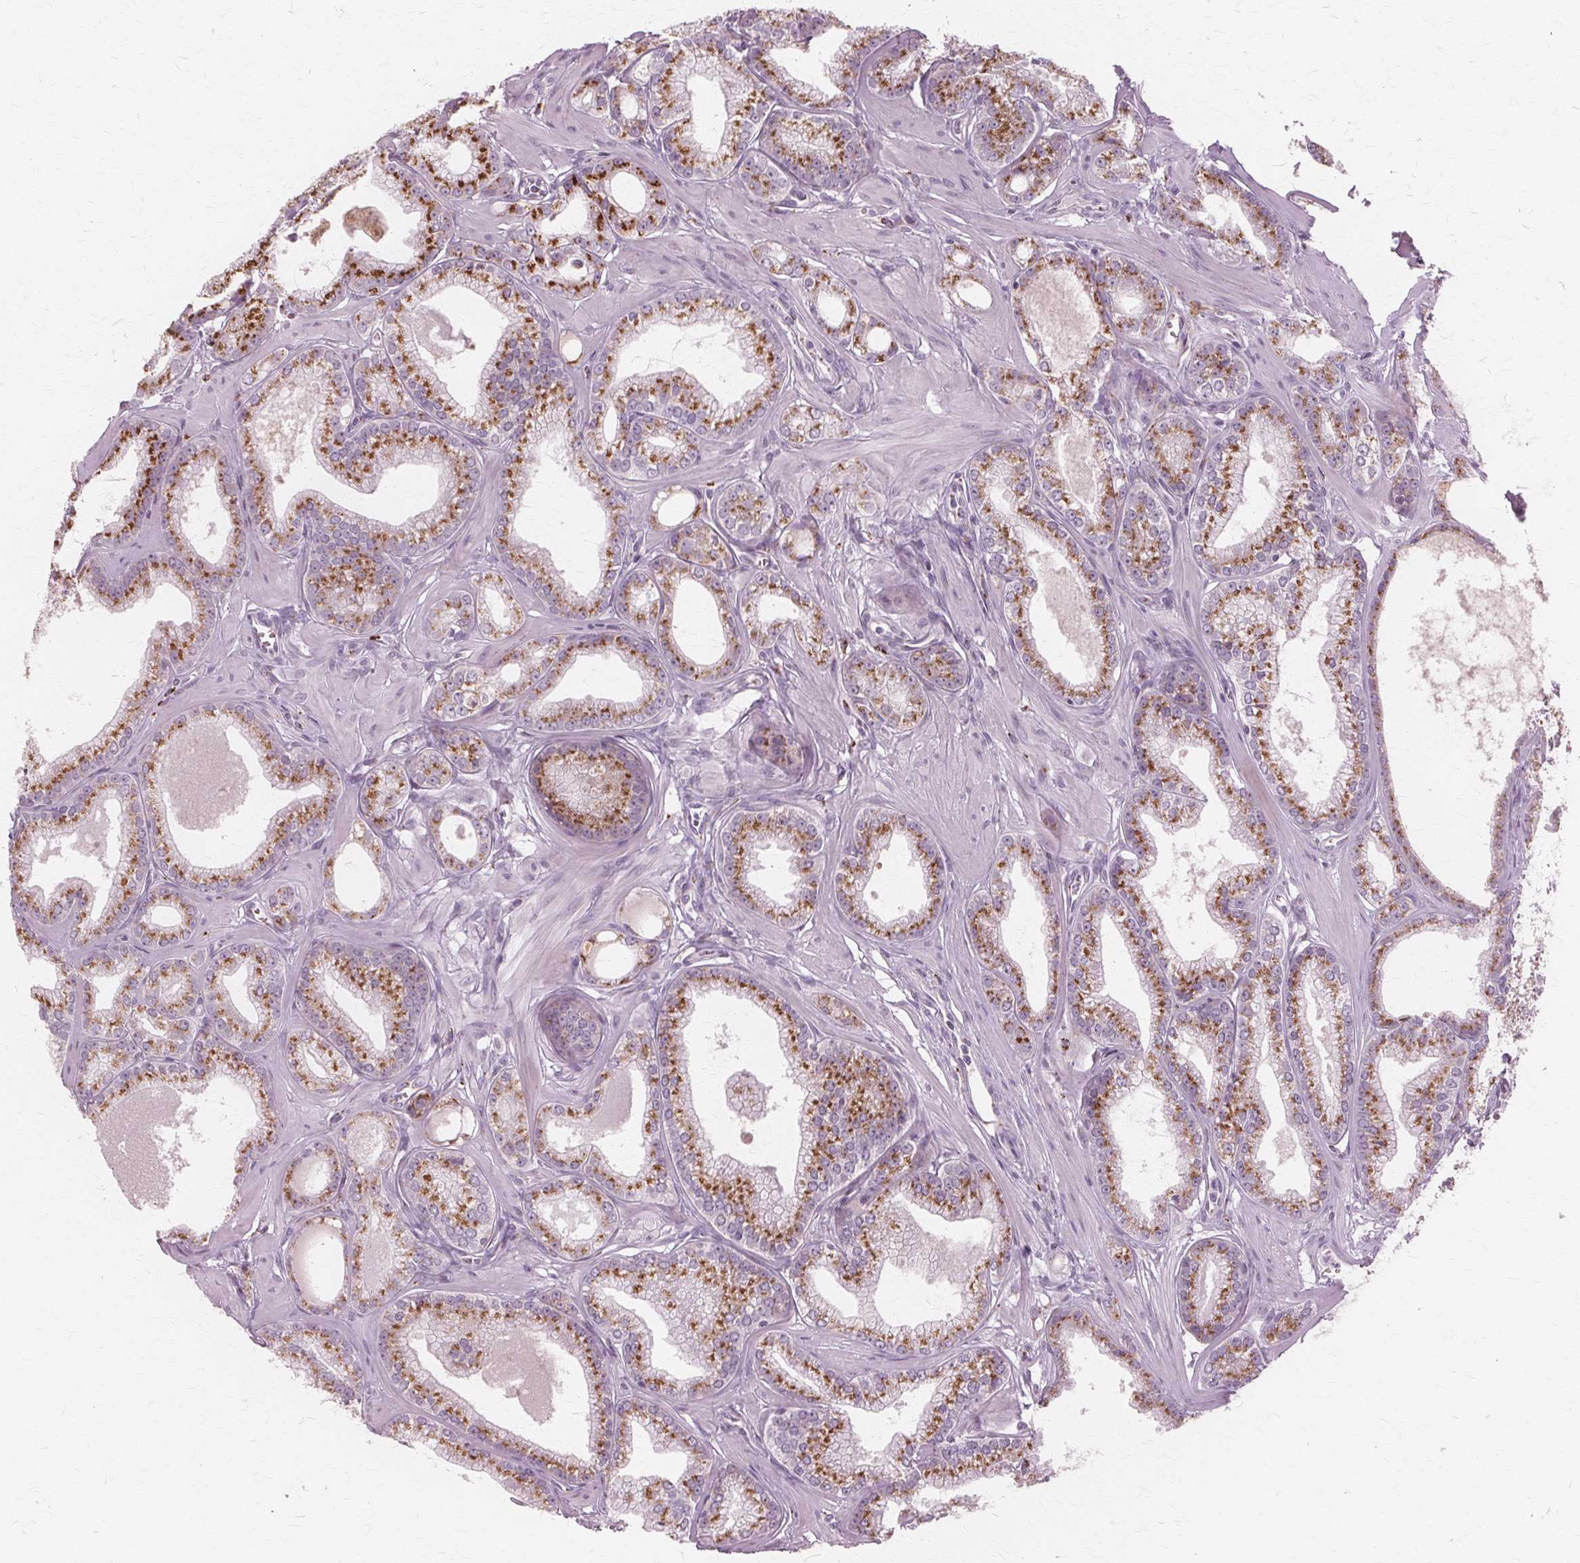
{"staining": {"intensity": "moderate", "quantity": ">75%", "location": "cytoplasmic/membranous"}, "tissue": "prostate cancer", "cell_type": "Tumor cells", "image_type": "cancer", "snomed": [{"axis": "morphology", "description": "Adenocarcinoma, NOS"}, {"axis": "topography", "description": "Prostate"}], "caption": "The histopathology image demonstrates a brown stain indicating the presence of a protein in the cytoplasmic/membranous of tumor cells in prostate cancer (adenocarcinoma).", "gene": "DNASE2", "patient": {"sex": "male", "age": 71}}